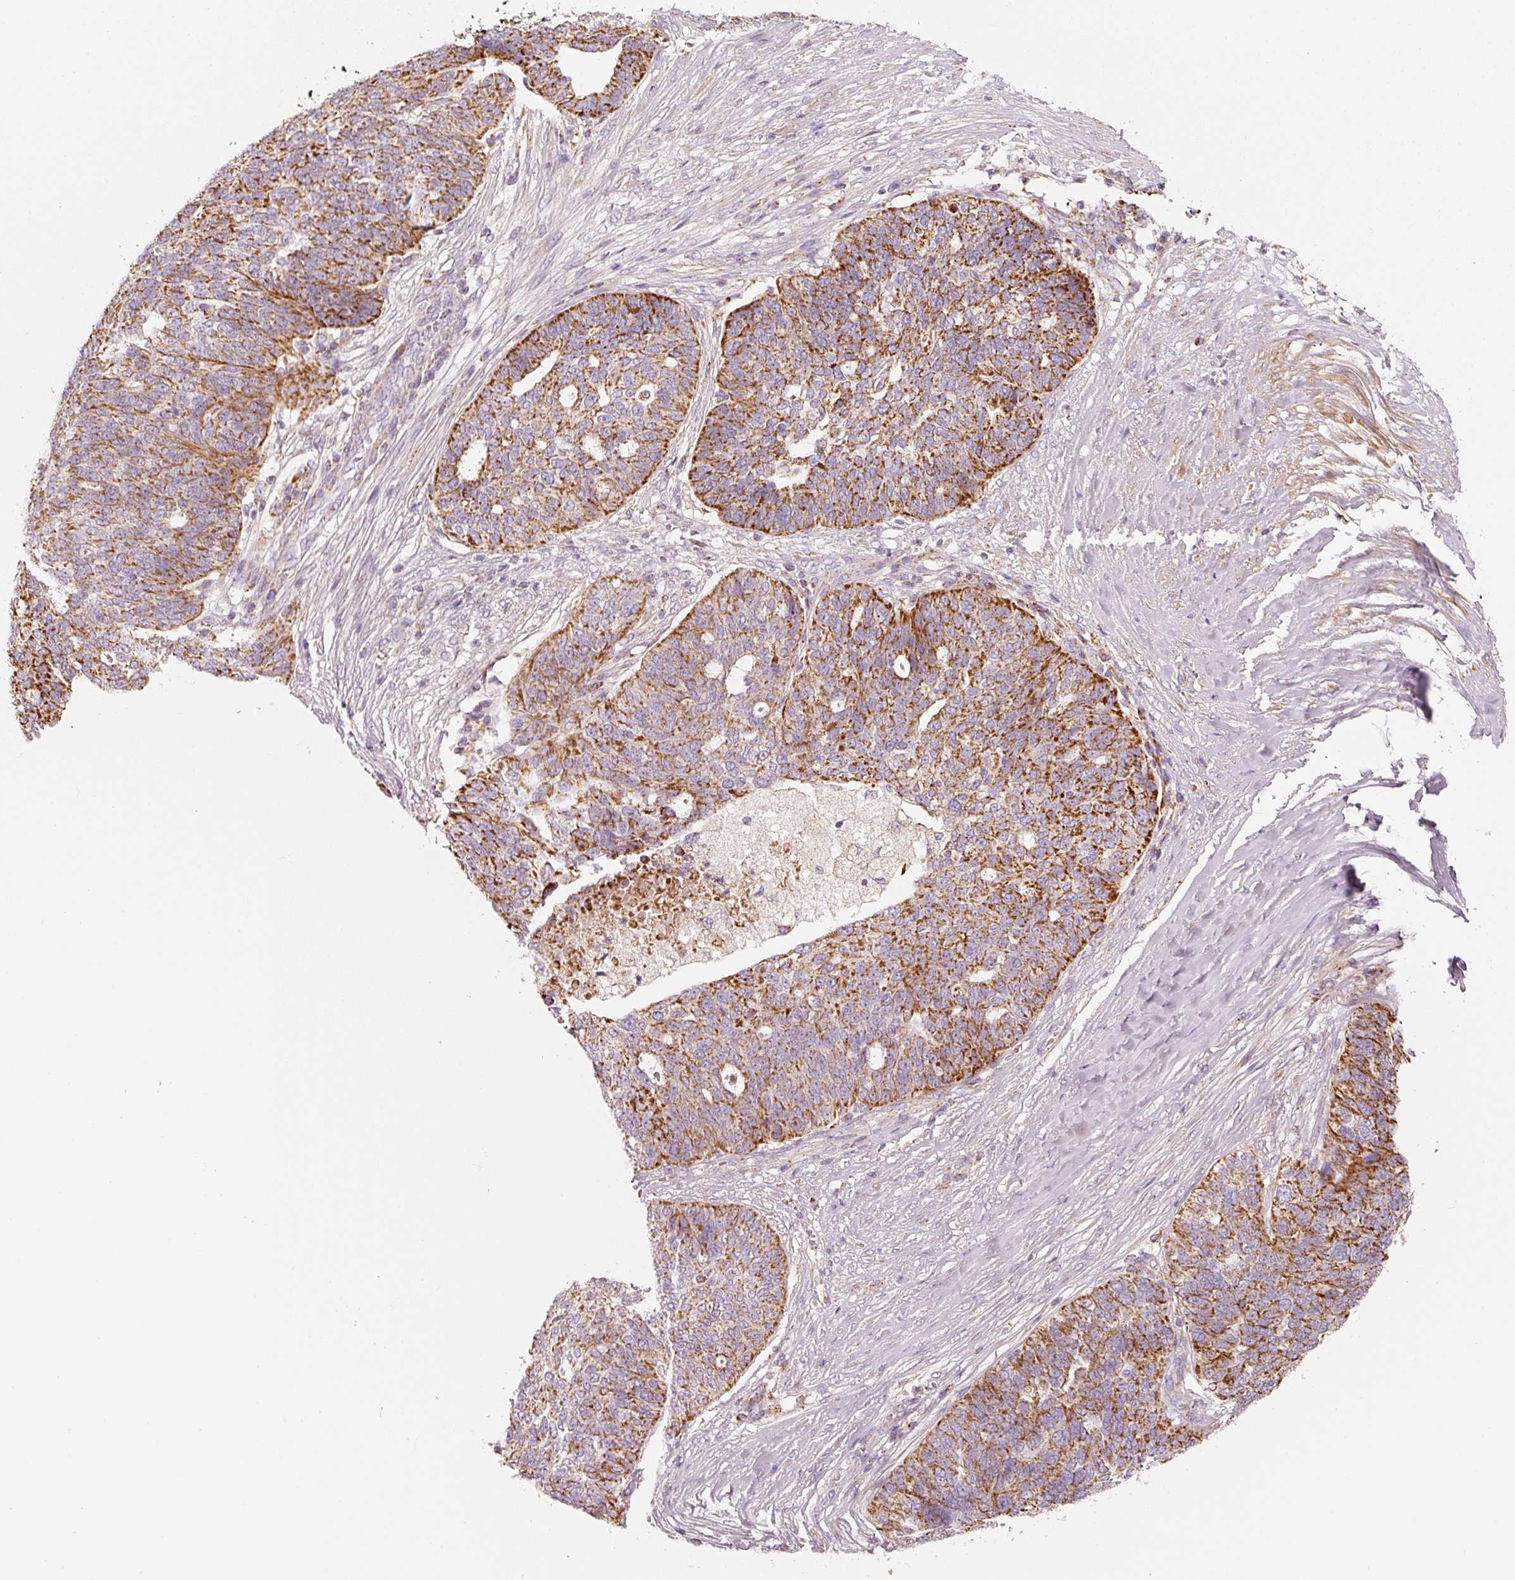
{"staining": {"intensity": "strong", "quantity": "25%-75%", "location": "cytoplasmic/membranous"}, "tissue": "ovarian cancer", "cell_type": "Tumor cells", "image_type": "cancer", "snomed": [{"axis": "morphology", "description": "Cystadenocarcinoma, serous, NOS"}, {"axis": "topography", "description": "Ovary"}], "caption": "High-power microscopy captured an immunohistochemistry photomicrograph of ovarian cancer (serous cystadenocarcinoma), revealing strong cytoplasmic/membranous positivity in about 25%-75% of tumor cells.", "gene": "C17orf98", "patient": {"sex": "female", "age": 59}}